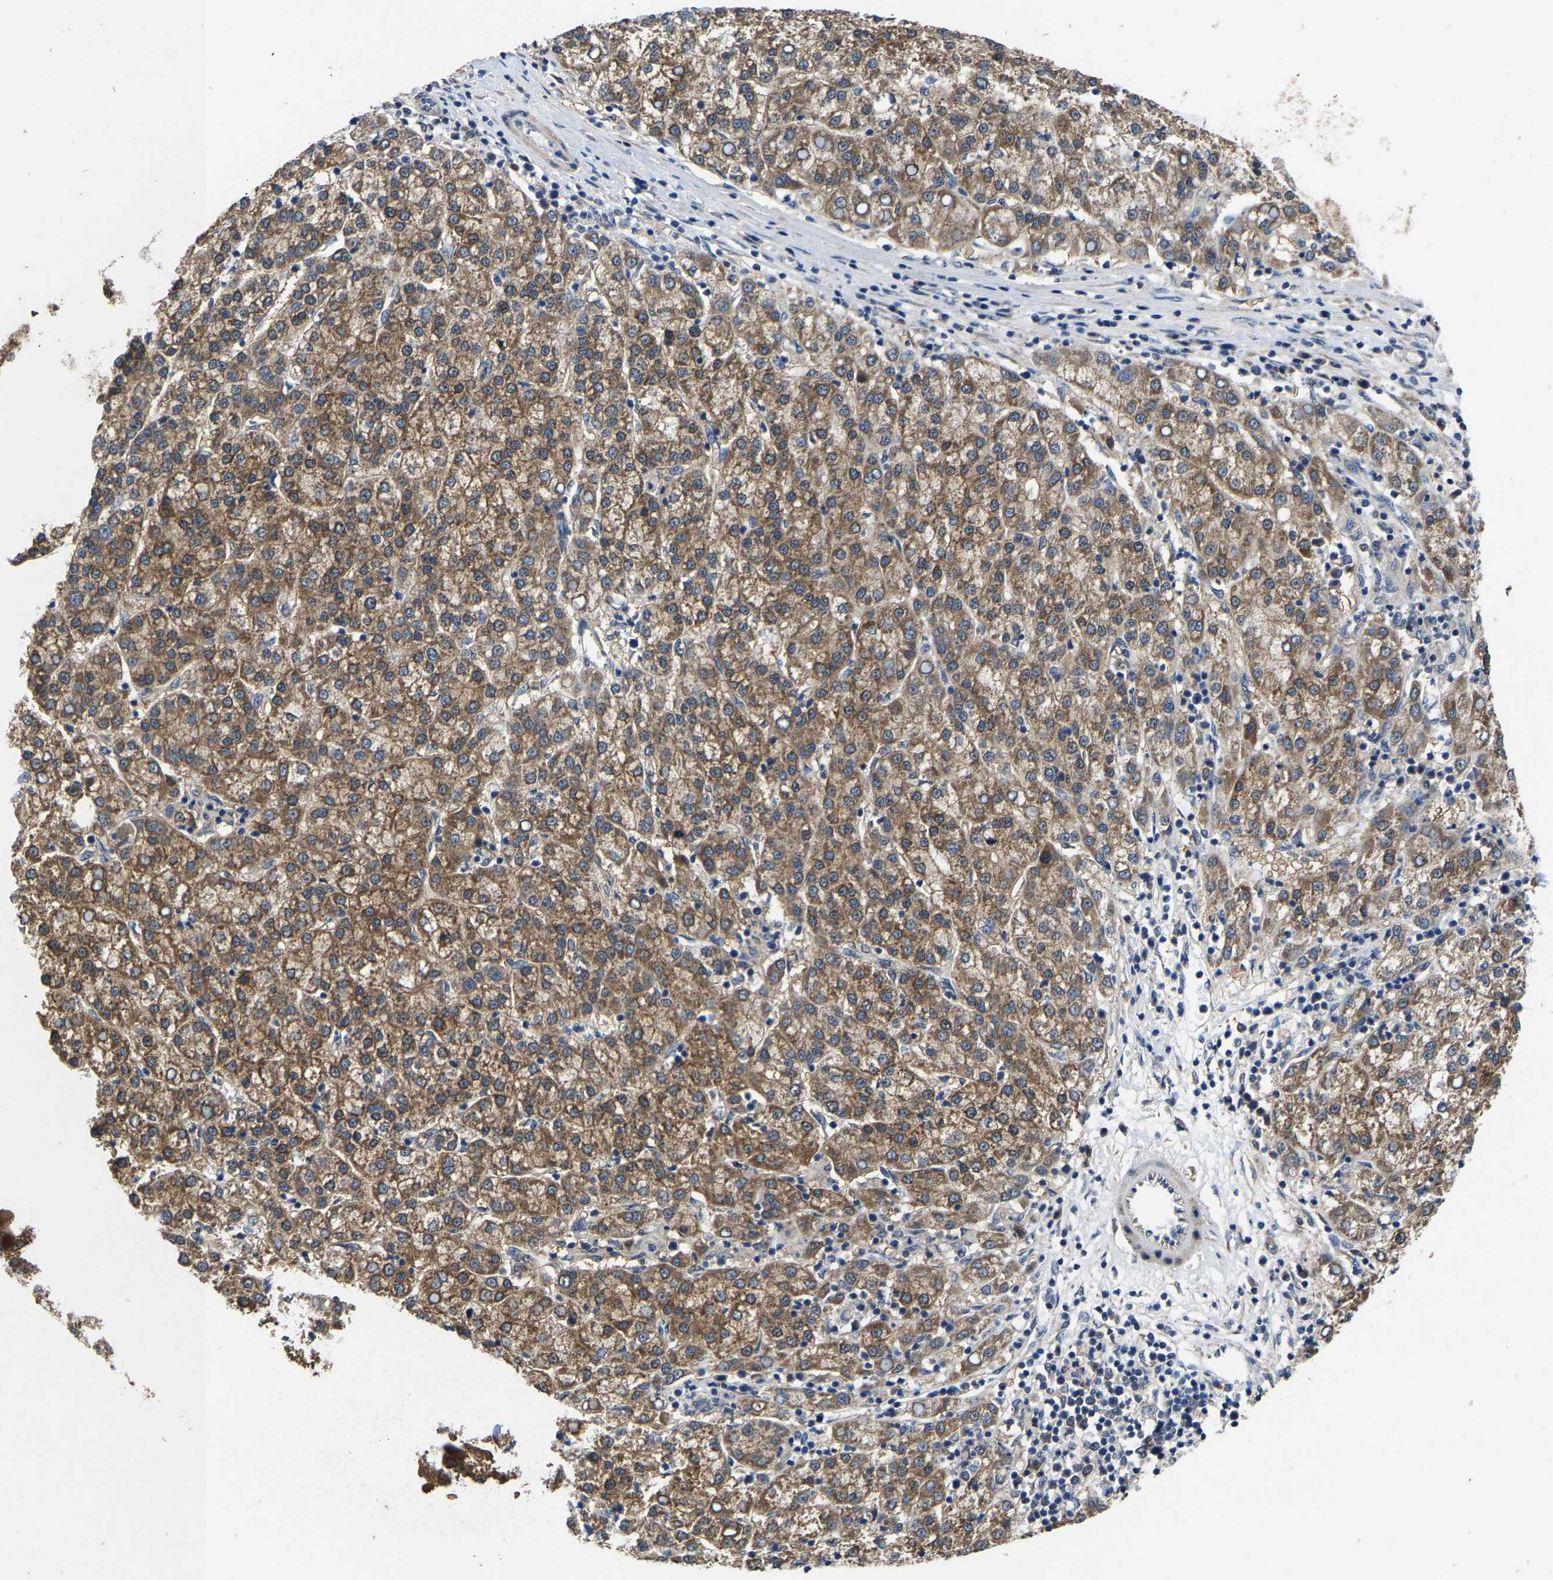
{"staining": {"intensity": "moderate", "quantity": ">75%", "location": "cytoplasmic/membranous"}, "tissue": "liver cancer", "cell_type": "Tumor cells", "image_type": "cancer", "snomed": [{"axis": "morphology", "description": "Carcinoma, Hepatocellular, NOS"}, {"axis": "topography", "description": "Liver"}], "caption": "Liver cancer (hepatocellular carcinoma) stained with DAB (3,3'-diaminobenzidine) immunohistochemistry demonstrates medium levels of moderate cytoplasmic/membranous positivity in approximately >75% of tumor cells.", "gene": "PDP1", "patient": {"sex": "female", "age": 58}}